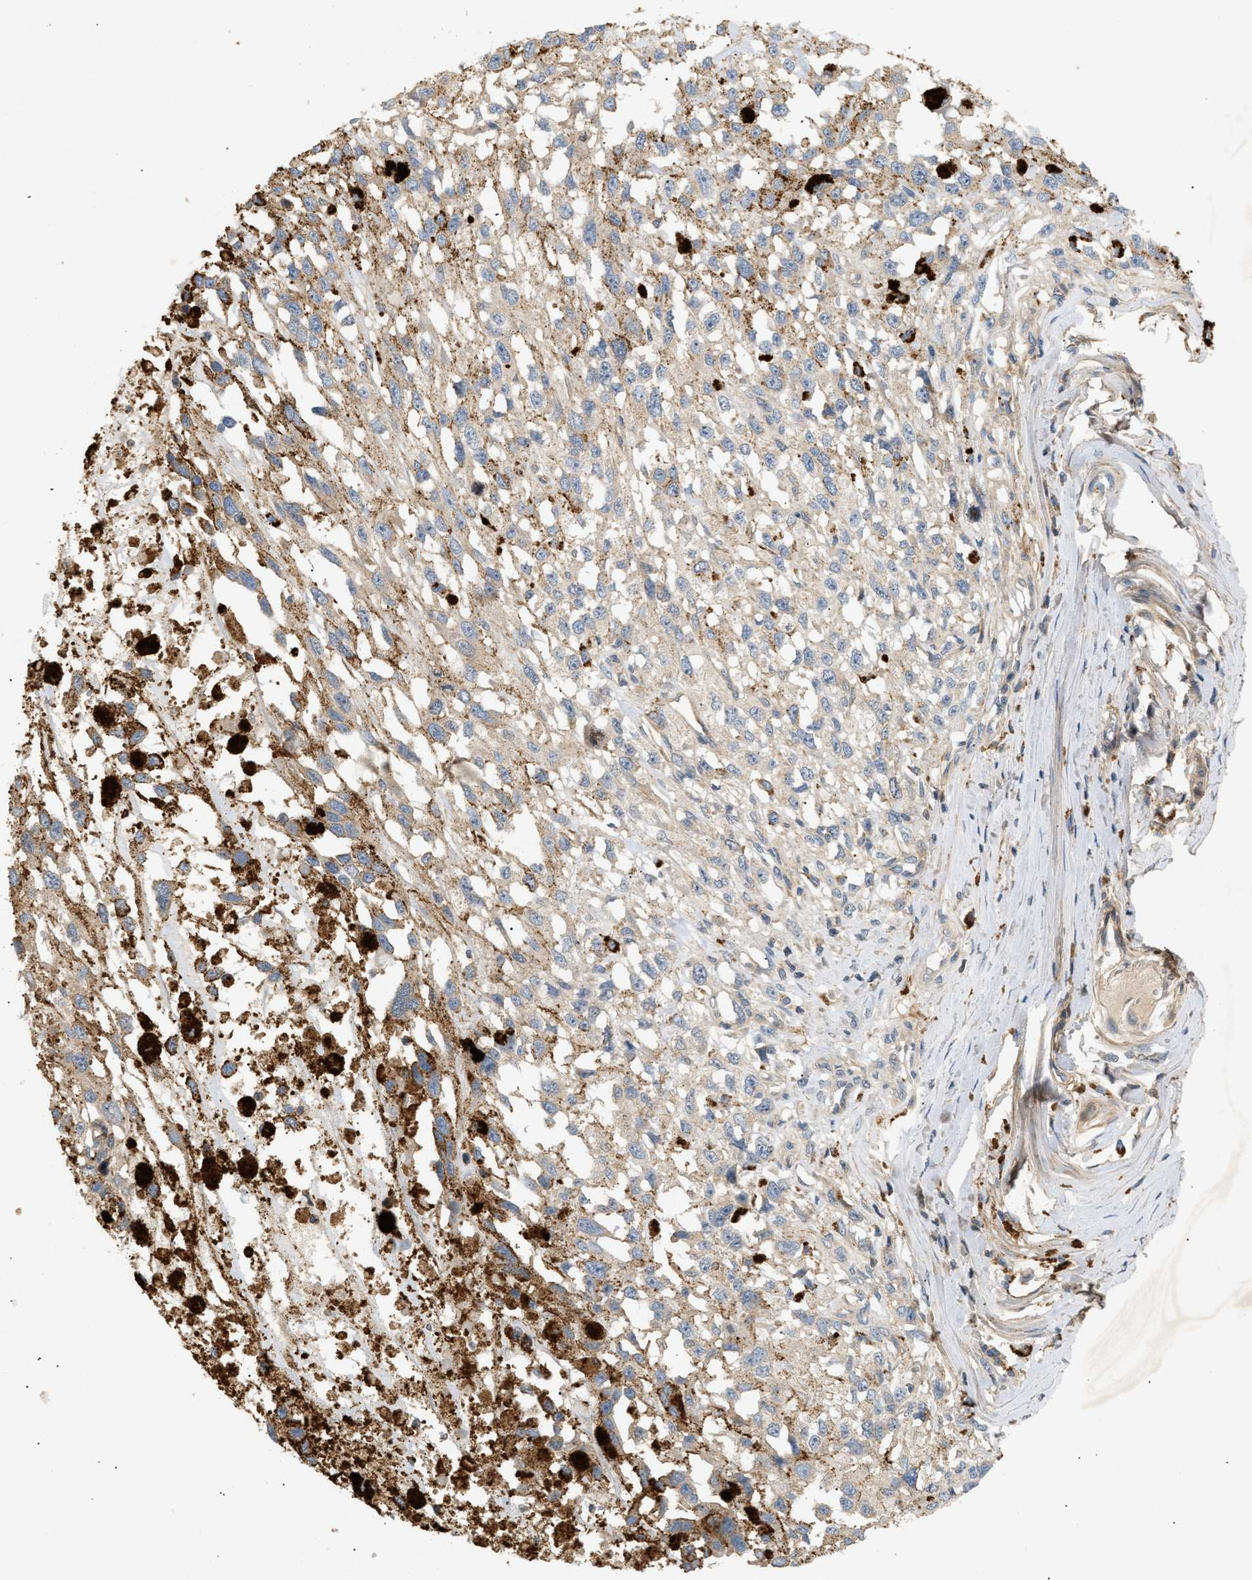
{"staining": {"intensity": "negative", "quantity": "none", "location": "none"}, "tissue": "melanoma", "cell_type": "Tumor cells", "image_type": "cancer", "snomed": [{"axis": "morphology", "description": "Malignant melanoma, Metastatic site"}, {"axis": "topography", "description": "Lymph node"}], "caption": "Image shows no significant protein staining in tumor cells of malignant melanoma (metastatic site). (DAB (3,3'-diaminobenzidine) immunohistochemistry with hematoxylin counter stain).", "gene": "FARS2", "patient": {"sex": "male", "age": 59}}